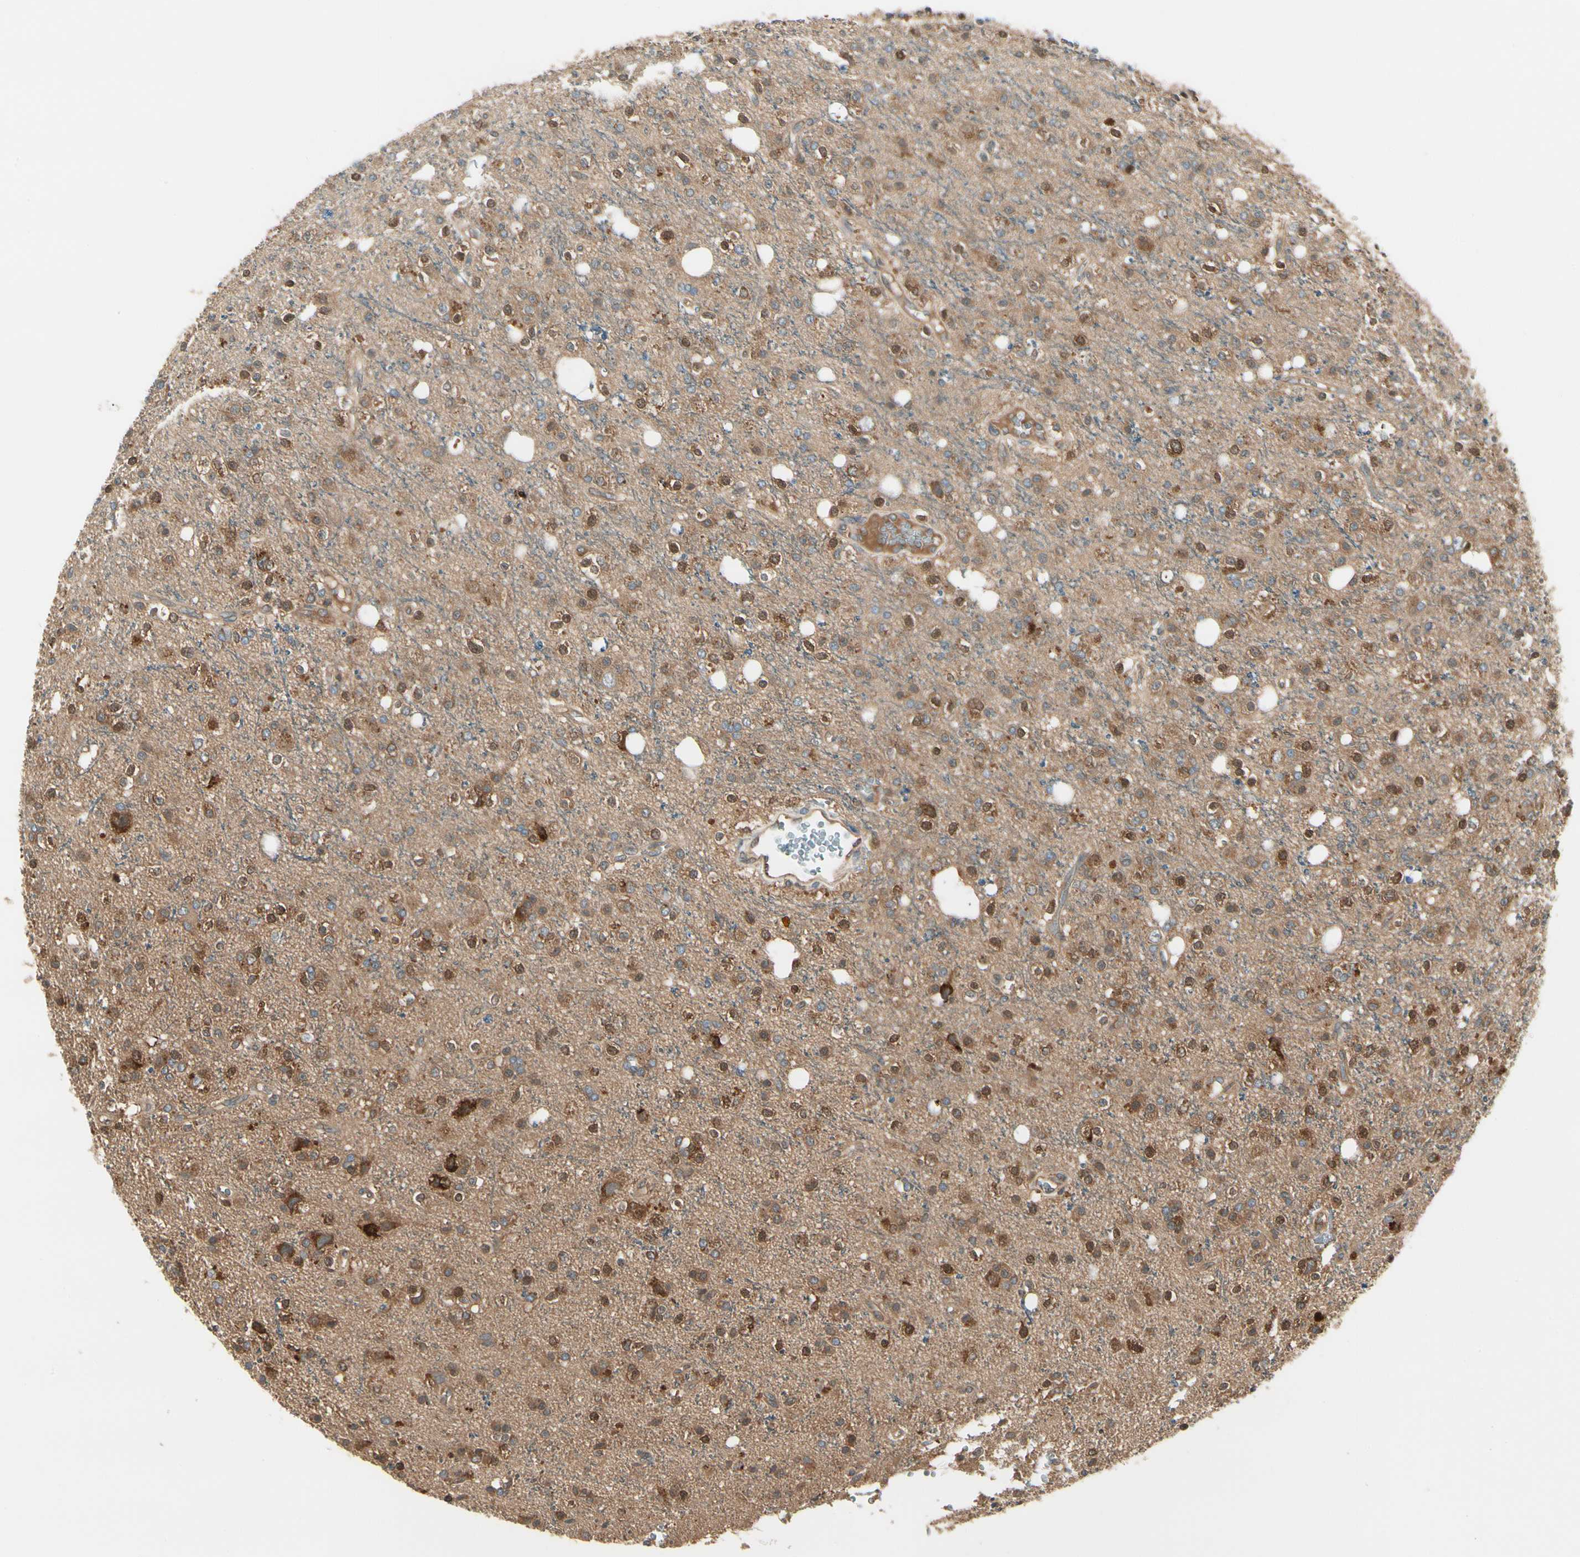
{"staining": {"intensity": "strong", "quantity": ">75%", "location": "cytoplasmic/membranous,nuclear"}, "tissue": "glioma", "cell_type": "Tumor cells", "image_type": "cancer", "snomed": [{"axis": "morphology", "description": "Glioma, malignant, High grade"}, {"axis": "topography", "description": "Brain"}], "caption": "Human glioma stained with a brown dye displays strong cytoplasmic/membranous and nuclear positive positivity in about >75% of tumor cells.", "gene": "NME1-NME2", "patient": {"sex": "male", "age": 47}}